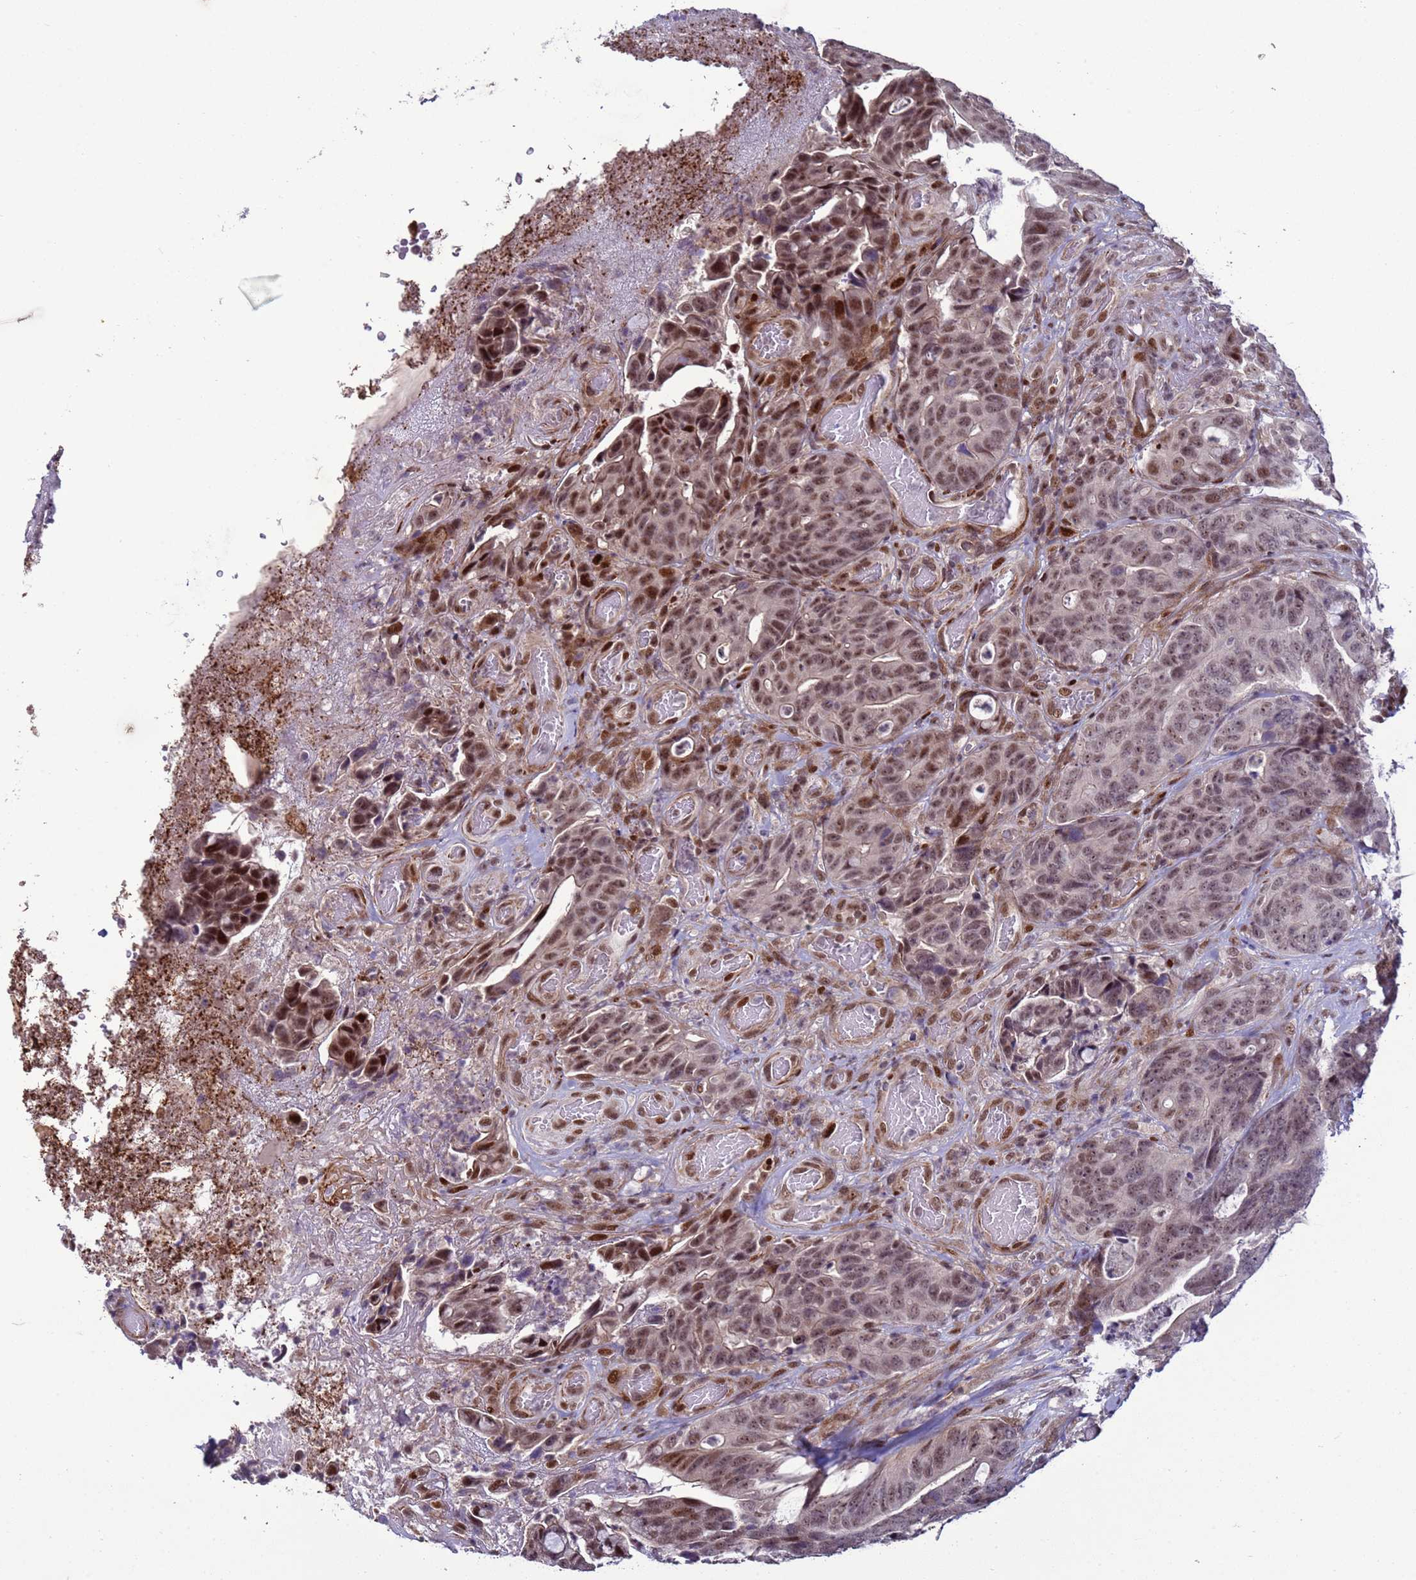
{"staining": {"intensity": "moderate", "quantity": ">75%", "location": "nuclear"}, "tissue": "colorectal cancer", "cell_type": "Tumor cells", "image_type": "cancer", "snomed": [{"axis": "morphology", "description": "Adenocarcinoma, NOS"}, {"axis": "topography", "description": "Colon"}], "caption": "There is medium levels of moderate nuclear staining in tumor cells of colorectal cancer, as demonstrated by immunohistochemical staining (brown color).", "gene": "SHC3", "patient": {"sex": "female", "age": 82}}